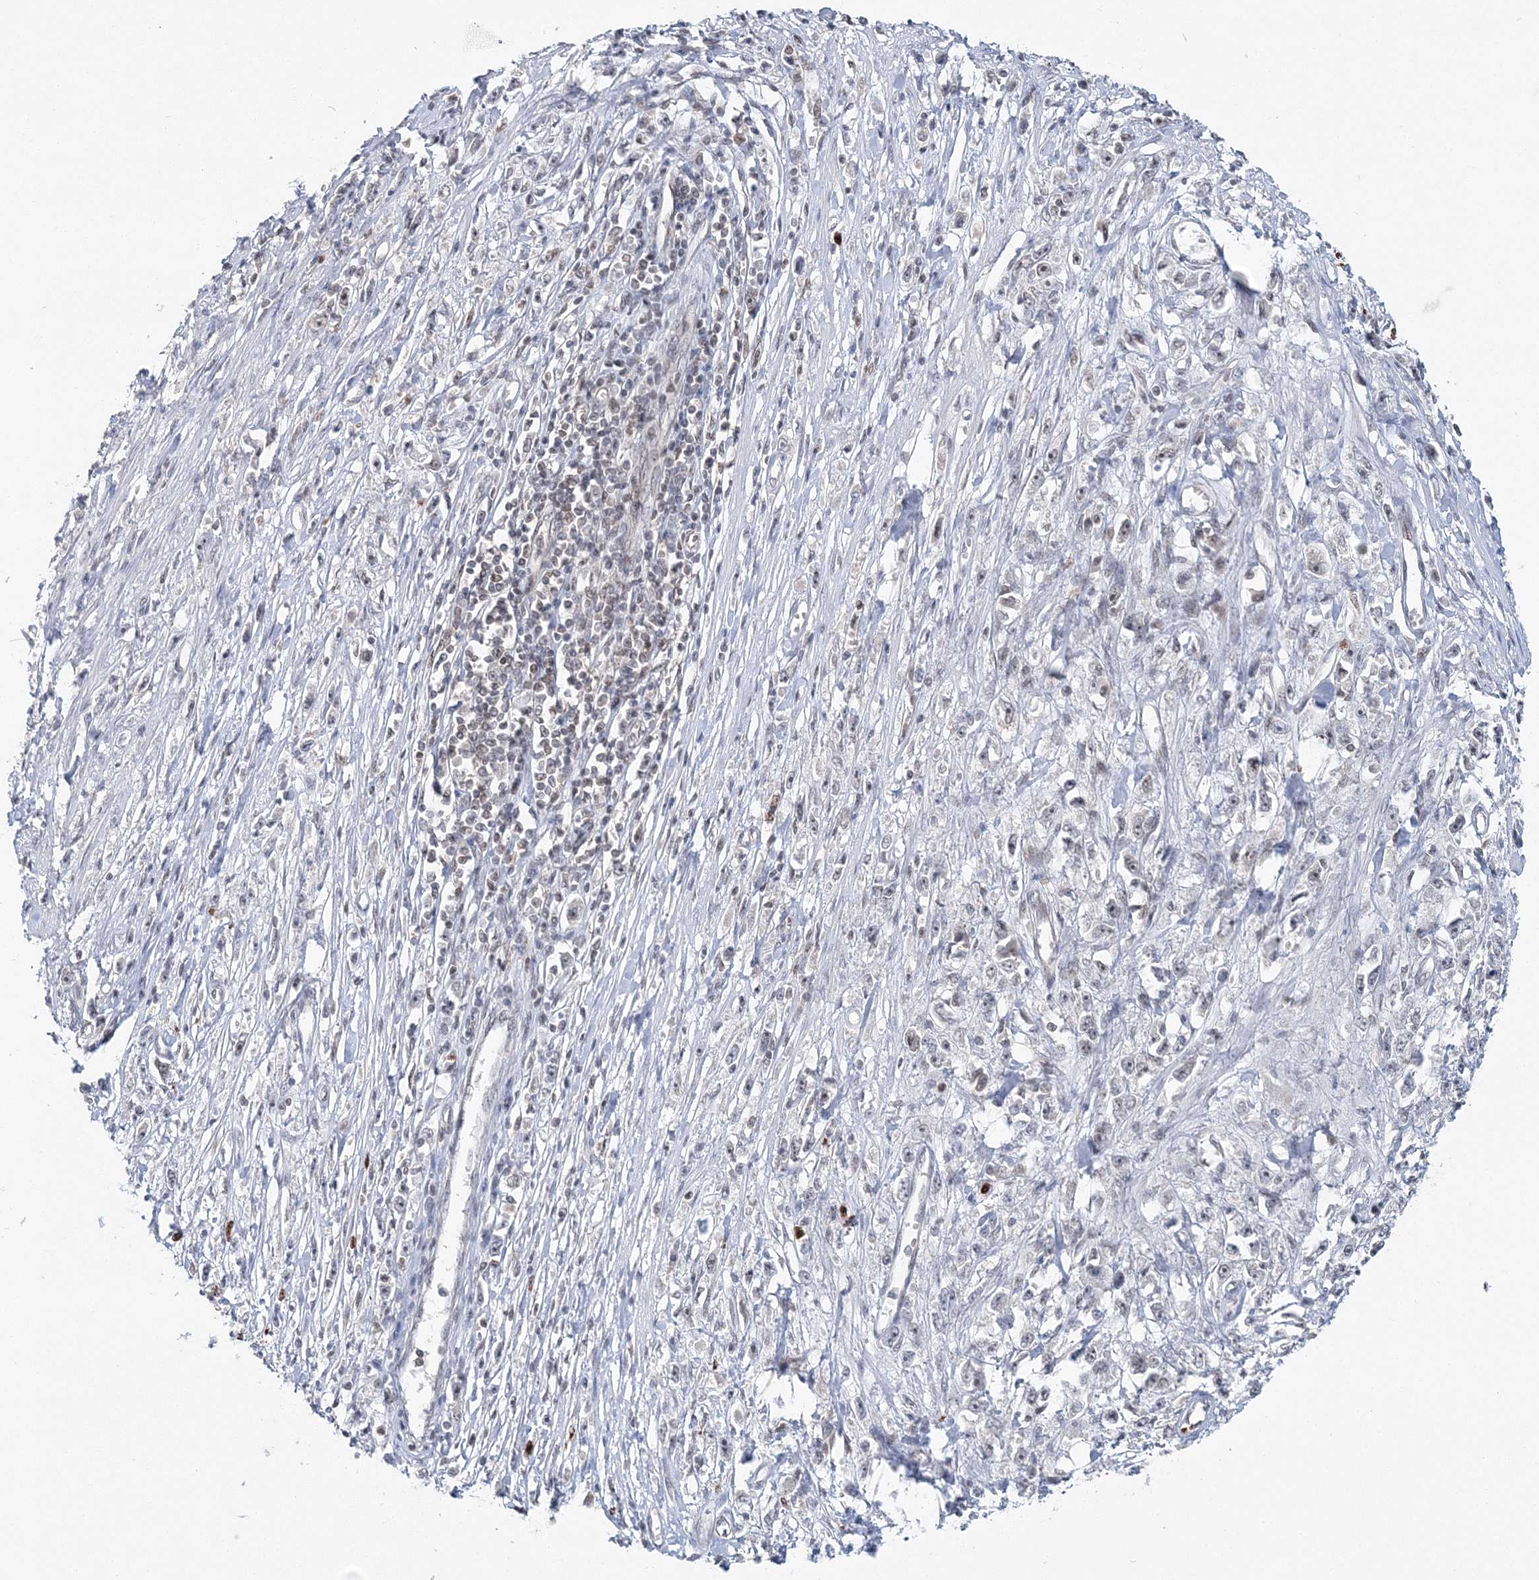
{"staining": {"intensity": "weak", "quantity": "<25%", "location": "nuclear"}, "tissue": "stomach cancer", "cell_type": "Tumor cells", "image_type": "cancer", "snomed": [{"axis": "morphology", "description": "Adenocarcinoma, NOS"}, {"axis": "topography", "description": "Stomach"}], "caption": "Immunohistochemistry of human adenocarcinoma (stomach) shows no positivity in tumor cells.", "gene": "PDS5A", "patient": {"sex": "female", "age": 59}}